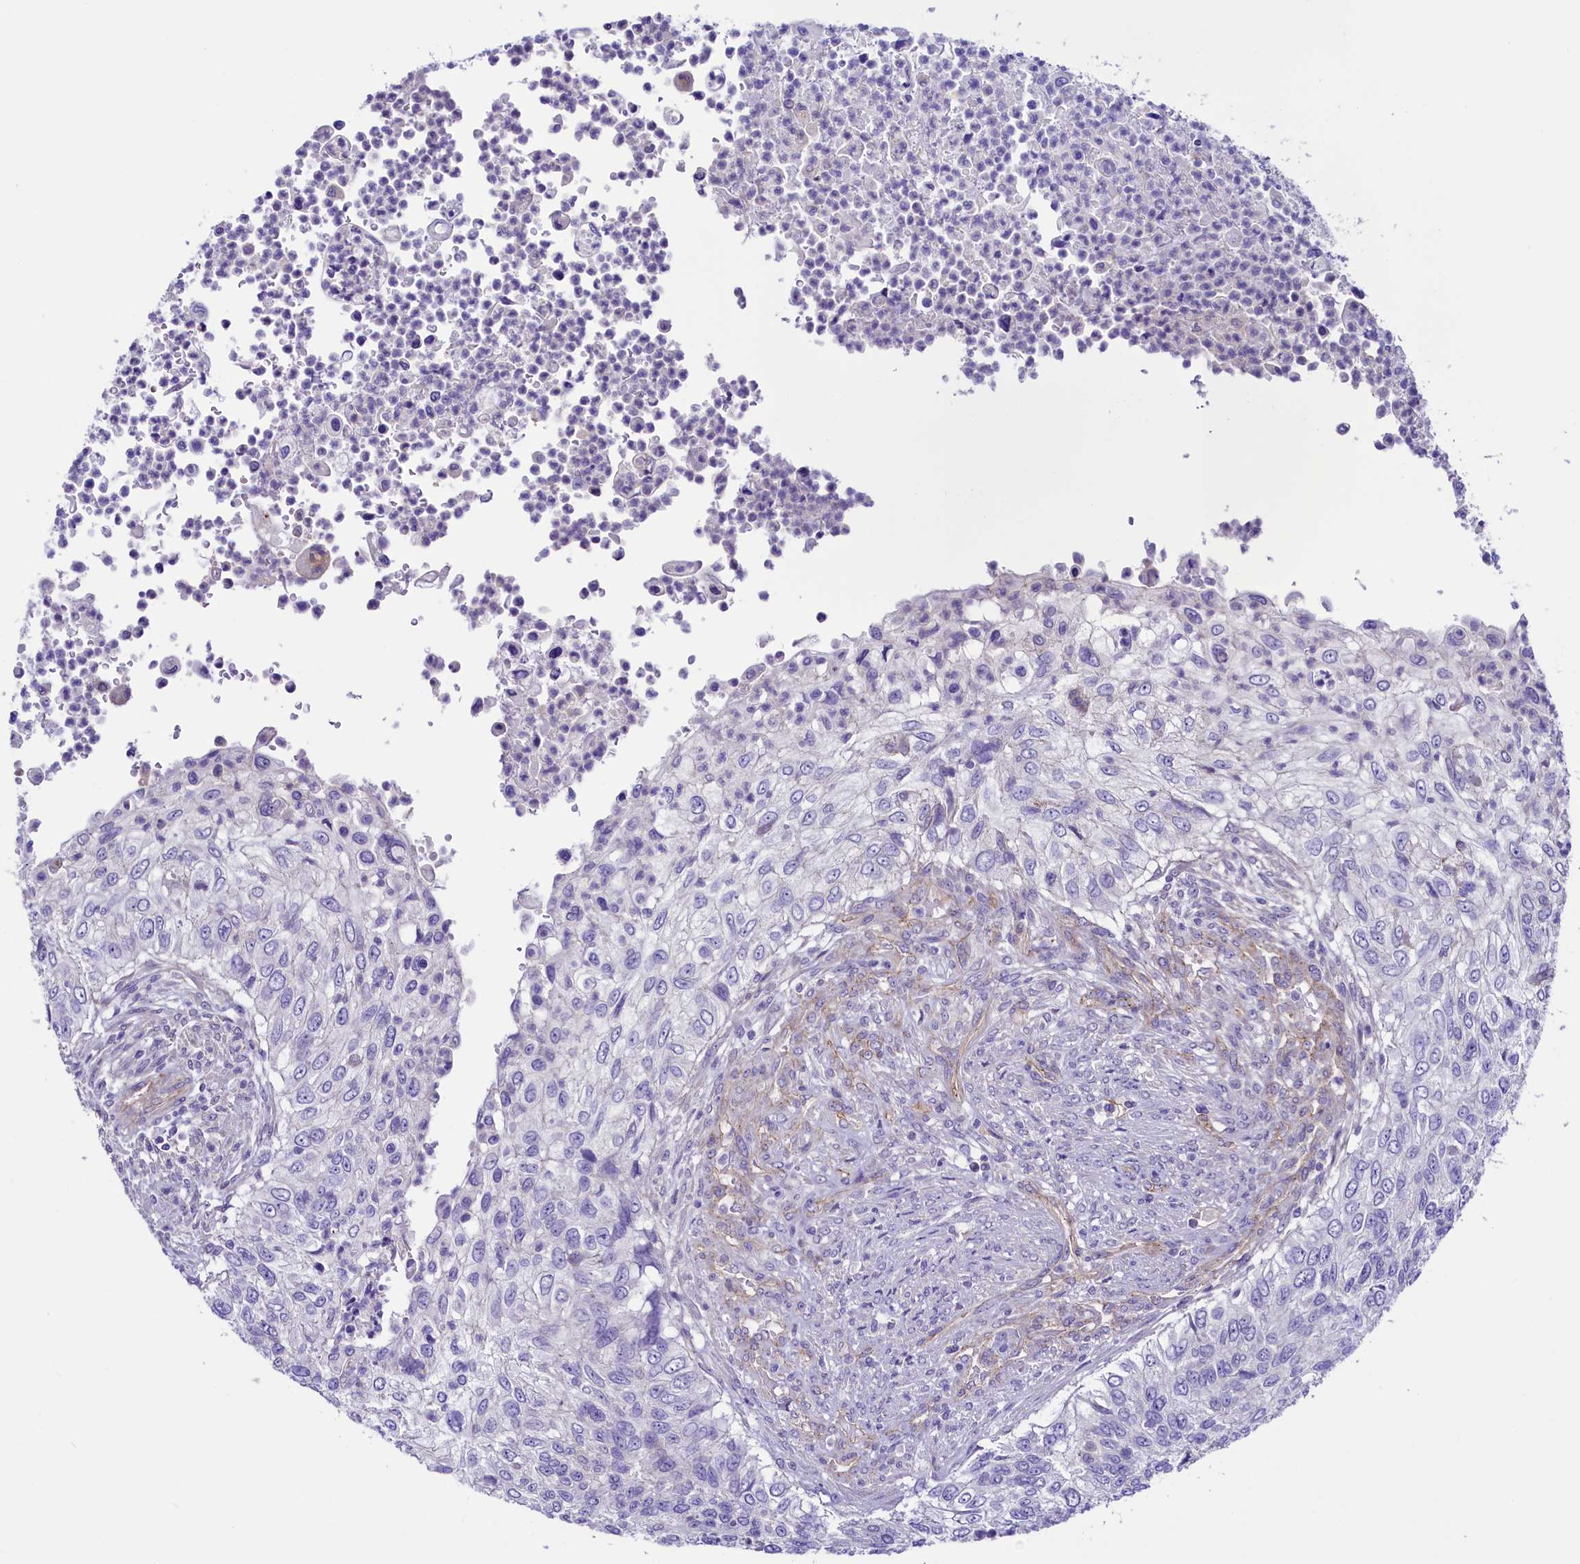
{"staining": {"intensity": "negative", "quantity": "none", "location": "none"}, "tissue": "urothelial cancer", "cell_type": "Tumor cells", "image_type": "cancer", "snomed": [{"axis": "morphology", "description": "Urothelial carcinoma, High grade"}, {"axis": "topography", "description": "Urinary bladder"}], "caption": "This is an immunohistochemistry (IHC) image of human urothelial cancer. There is no staining in tumor cells.", "gene": "SLF1", "patient": {"sex": "female", "age": 60}}